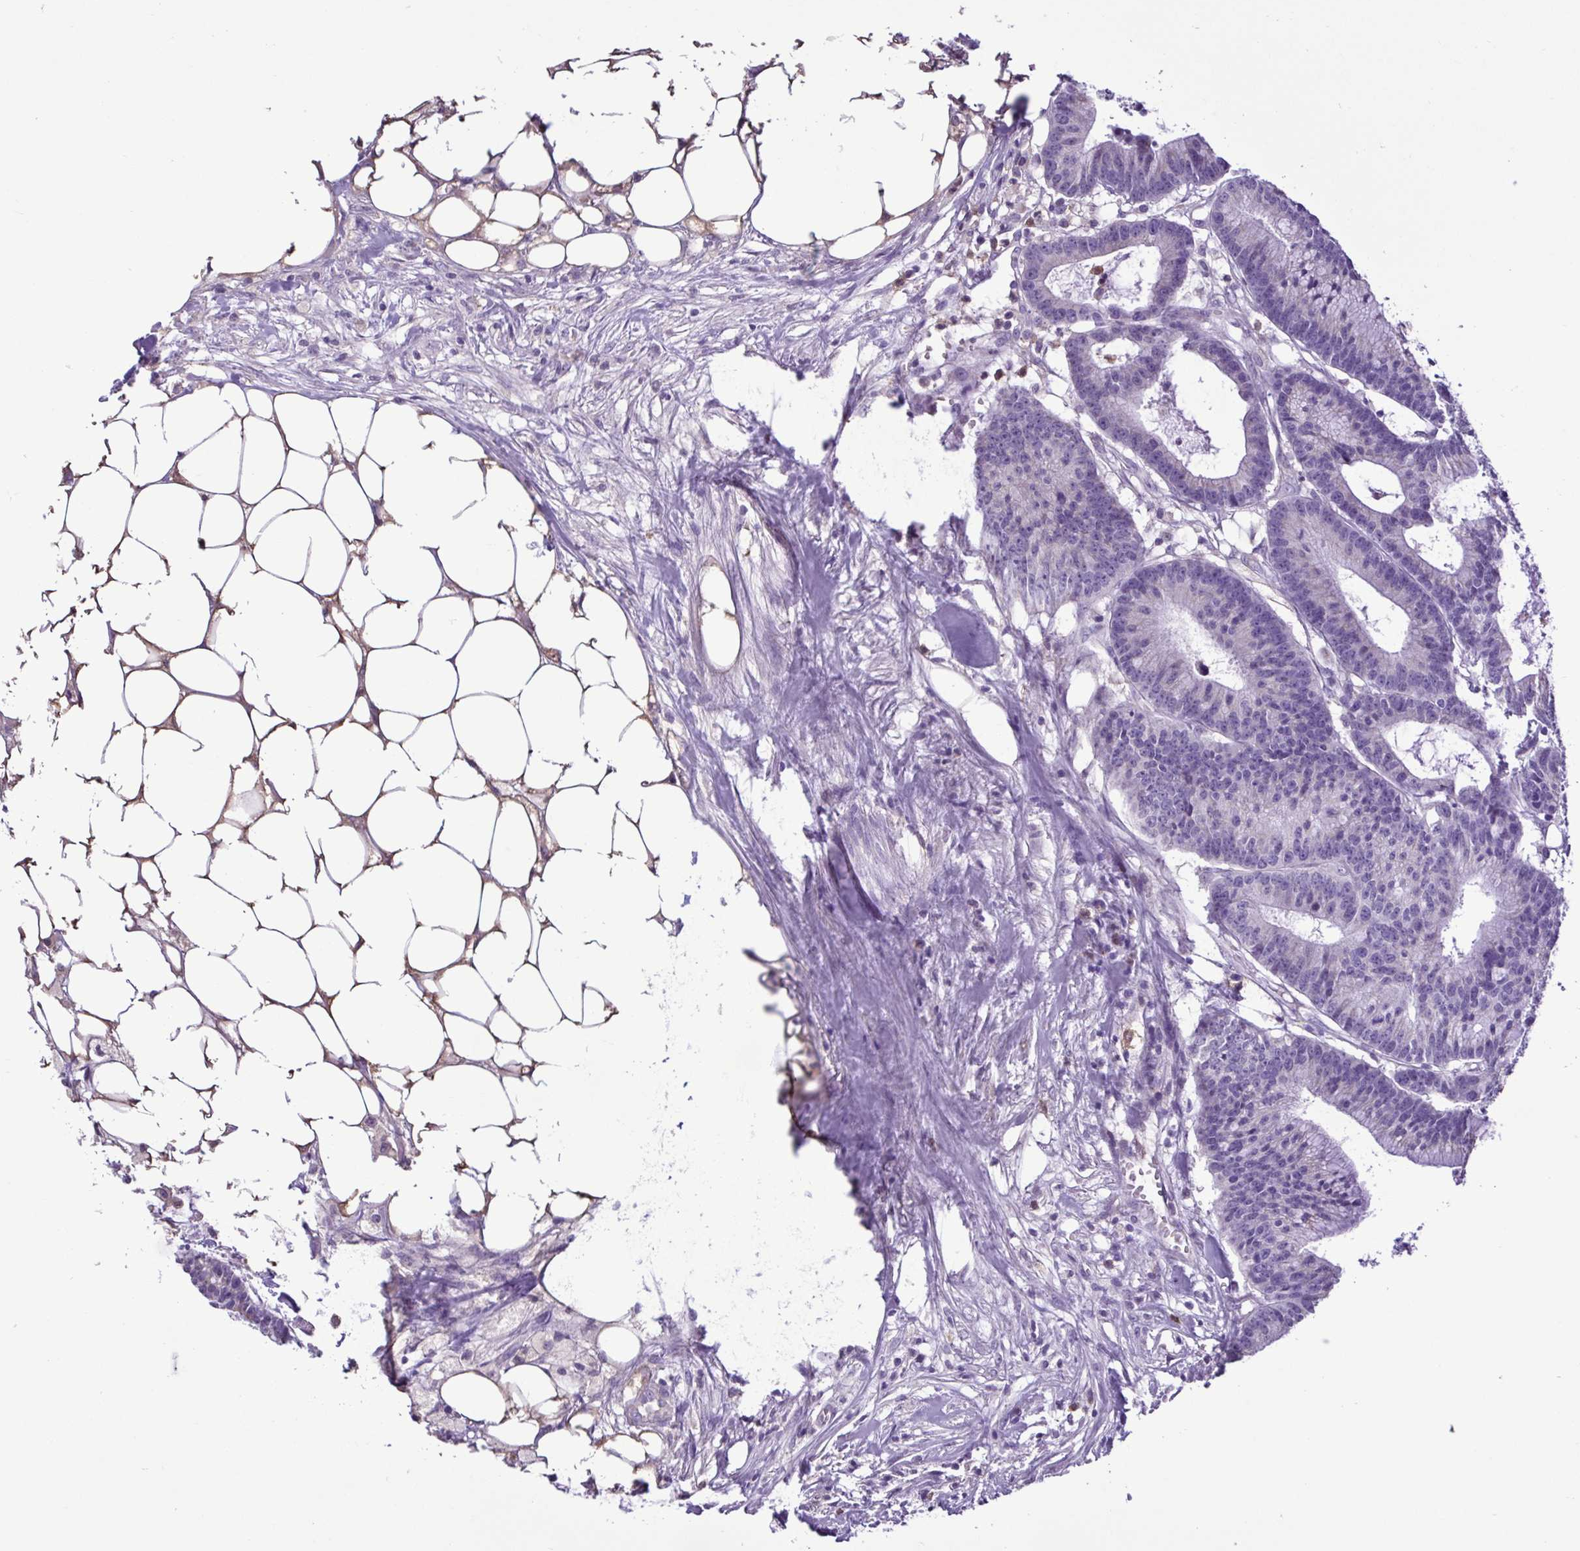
{"staining": {"intensity": "negative", "quantity": "none", "location": "none"}, "tissue": "colorectal cancer", "cell_type": "Tumor cells", "image_type": "cancer", "snomed": [{"axis": "morphology", "description": "Adenocarcinoma, NOS"}, {"axis": "topography", "description": "Colon"}], "caption": "DAB (3,3'-diaminobenzidine) immunohistochemical staining of human adenocarcinoma (colorectal) demonstrates no significant expression in tumor cells.", "gene": "CBY2", "patient": {"sex": "female", "age": 78}}